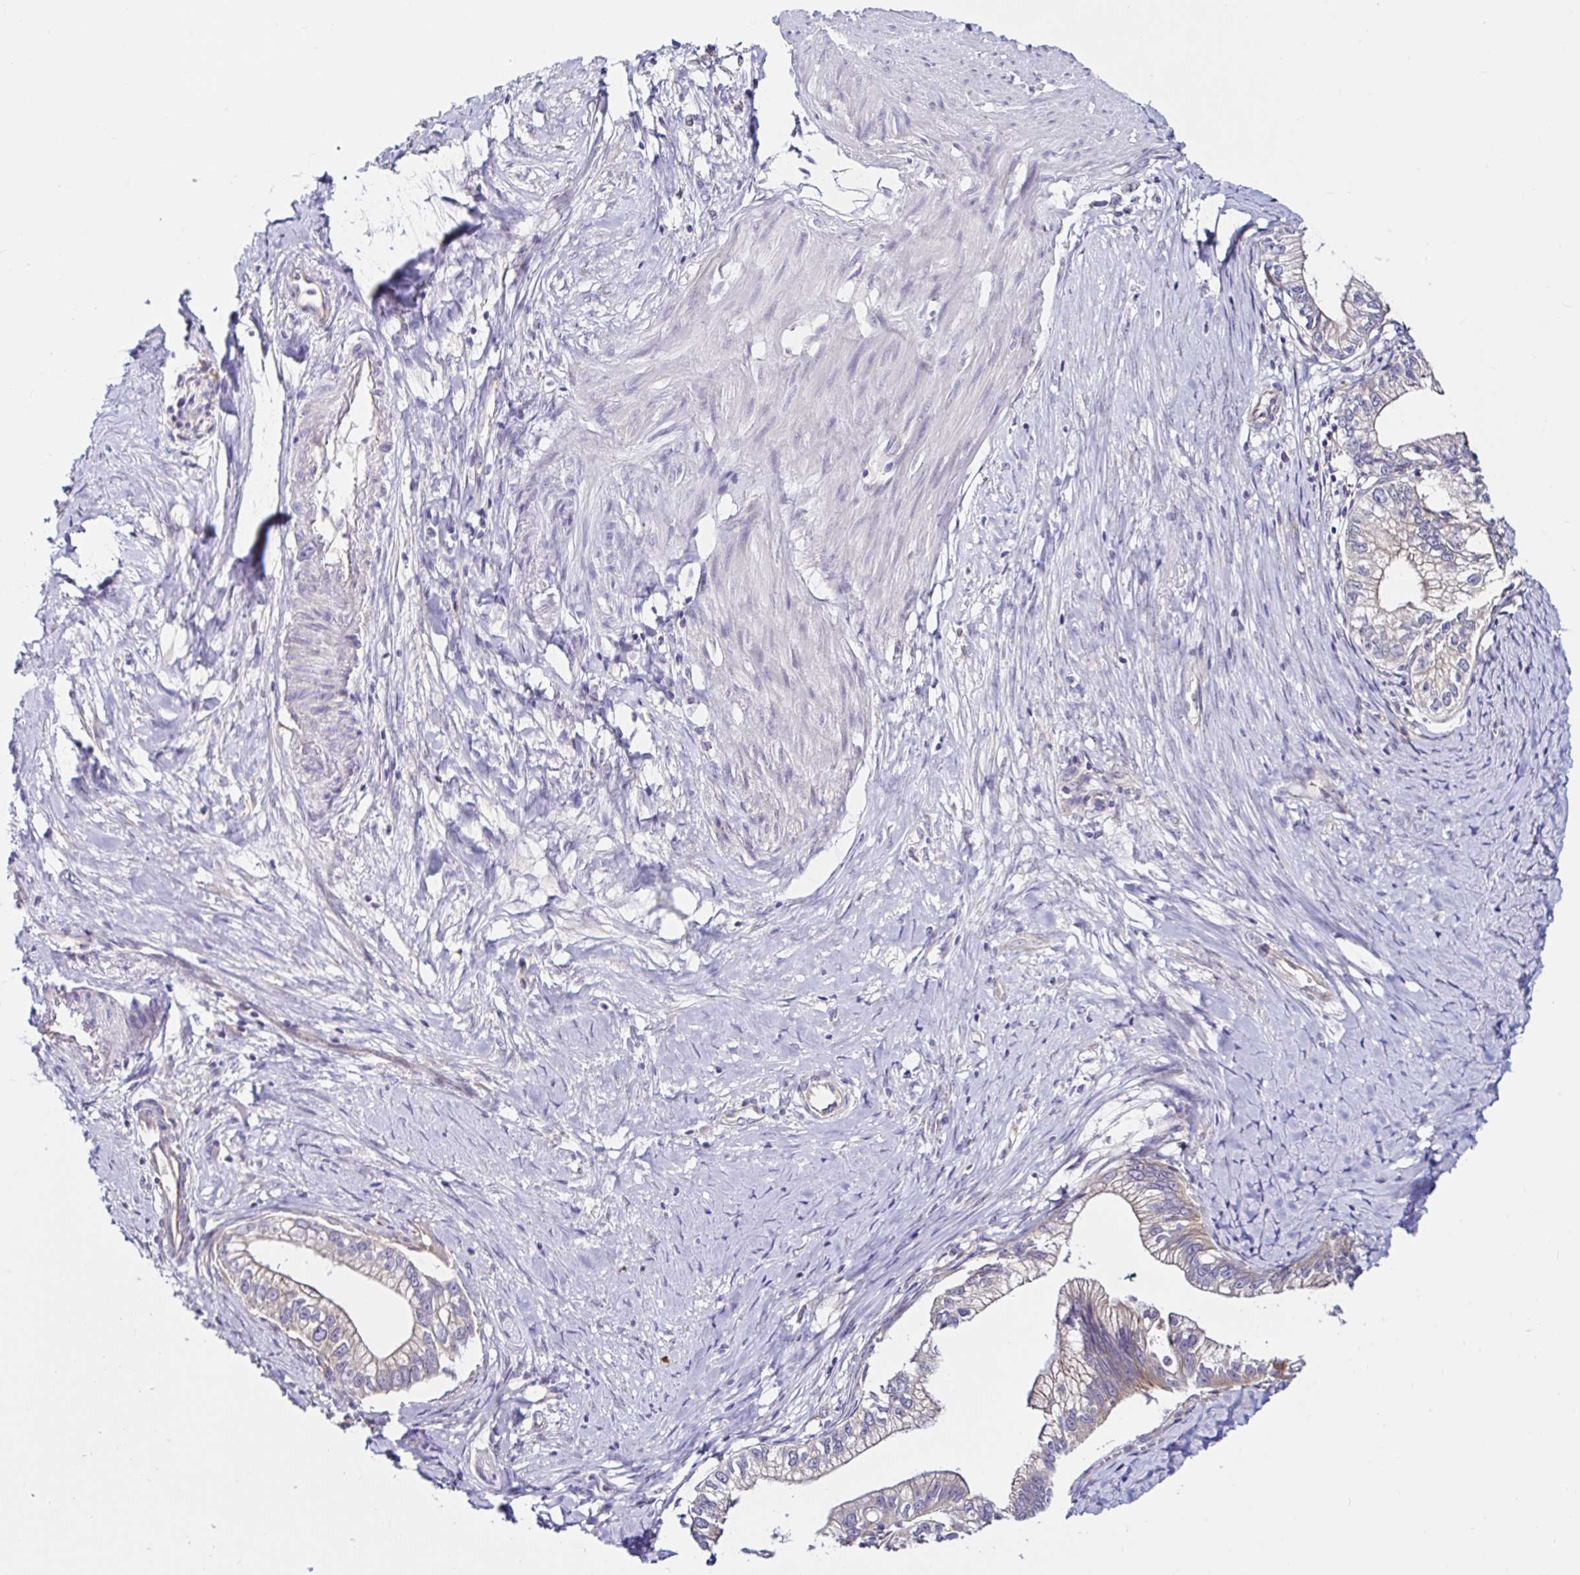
{"staining": {"intensity": "weak", "quantity": "25%-75%", "location": "cytoplasmic/membranous"}, "tissue": "pancreatic cancer", "cell_type": "Tumor cells", "image_type": "cancer", "snomed": [{"axis": "morphology", "description": "Adenocarcinoma, NOS"}, {"axis": "topography", "description": "Pancreas"}], "caption": "Immunohistochemical staining of adenocarcinoma (pancreatic) demonstrates low levels of weak cytoplasmic/membranous staining in approximately 25%-75% of tumor cells. (Stains: DAB in brown, nuclei in blue, Microscopy: brightfield microscopy at high magnification).", "gene": "VSIG2", "patient": {"sex": "male", "age": 70}}